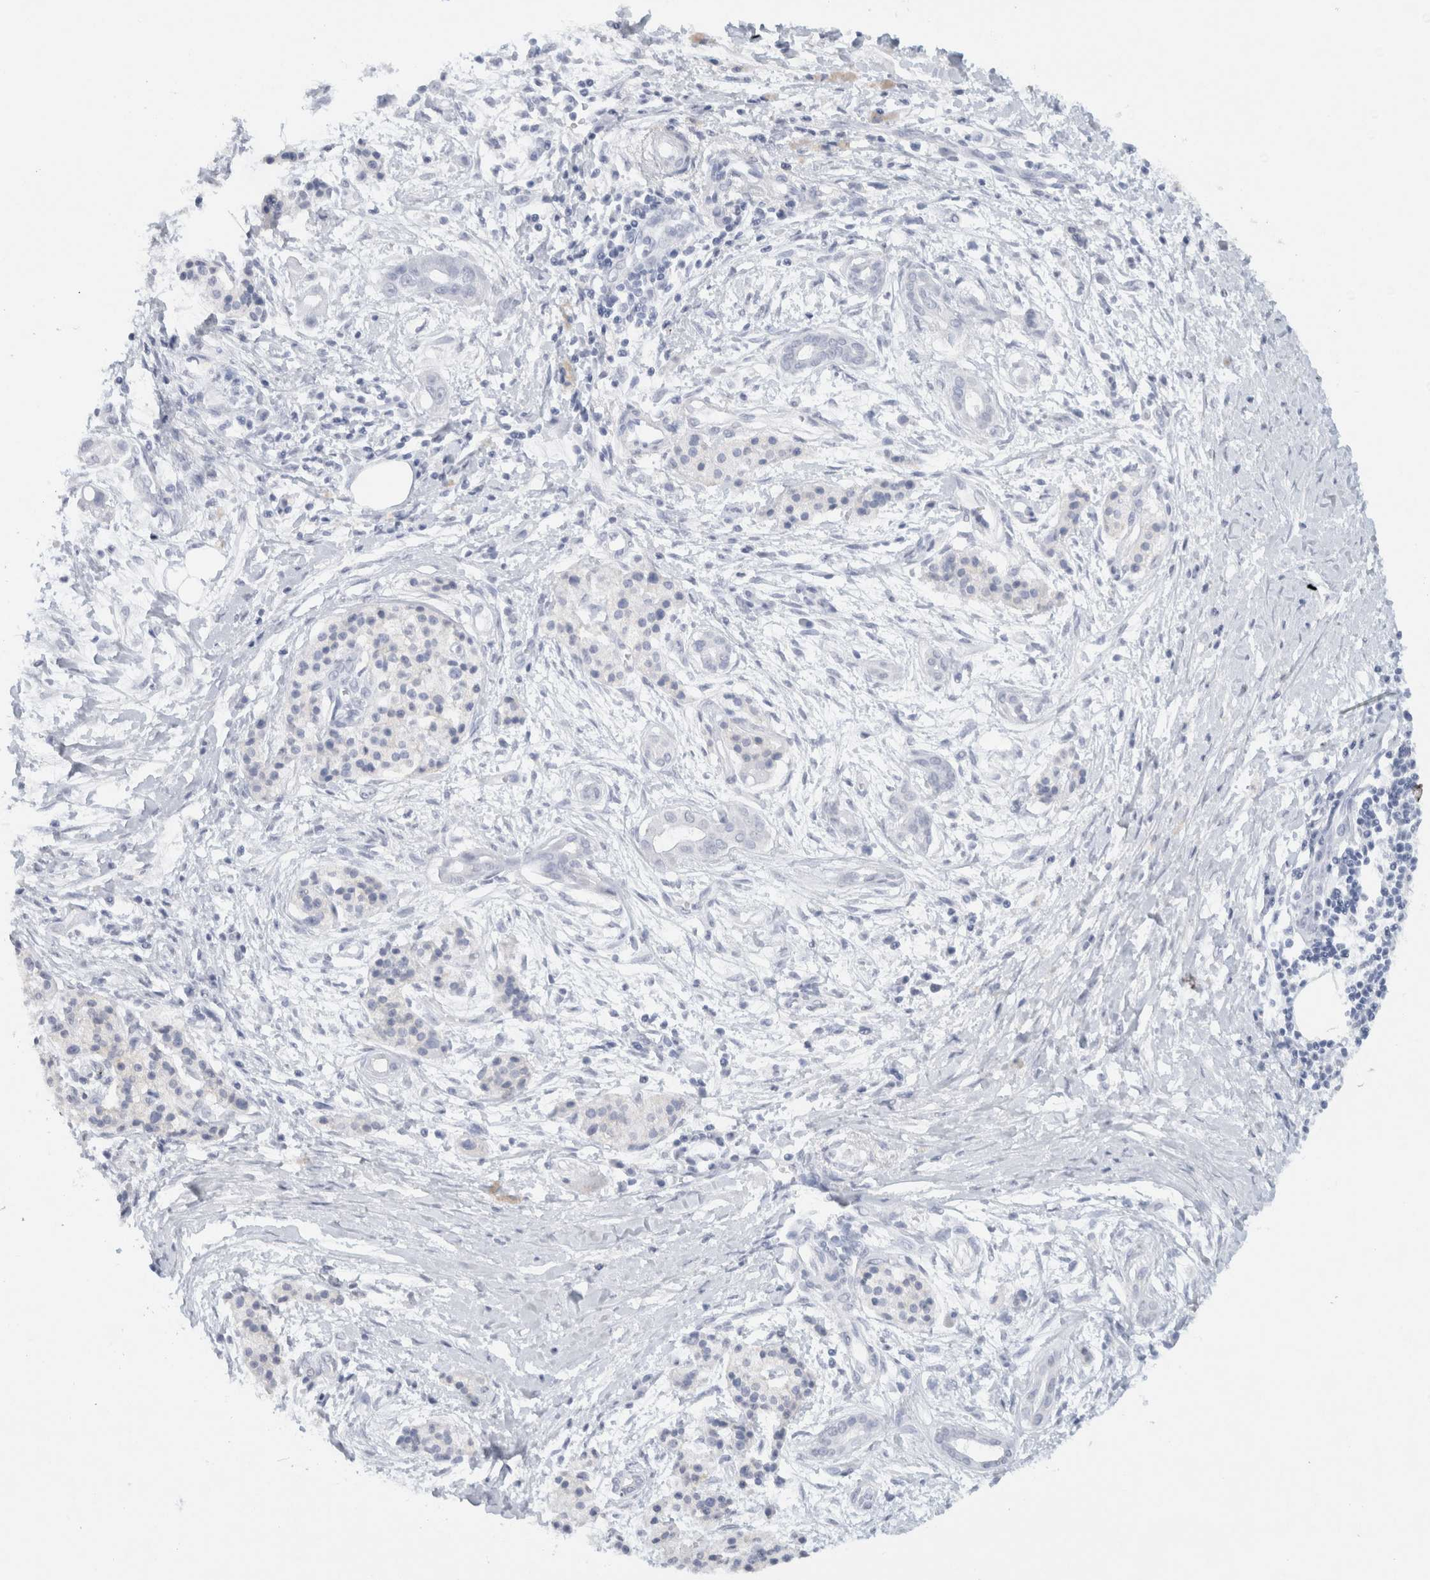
{"staining": {"intensity": "negative", "quantity": "none", "location": "none"}, "tissue": "pancreatic cancer", "cell_type": "Tumor cells", "image_type": "cancer", "snomed": [{"axis": "morphology", "description": "Adenocarcinoma, NOS"}, {"axis": "topography", "description": "Pancreas"}], "caption": "A high-resolution photomicrograph shows immunohistochemistry (IHC) staining of adenocarcinoma (pancreatic), which reveals no significant staining in tumor cells.", "gene": "CNTN1", "patient": {"sex": "male", "age": 59}}